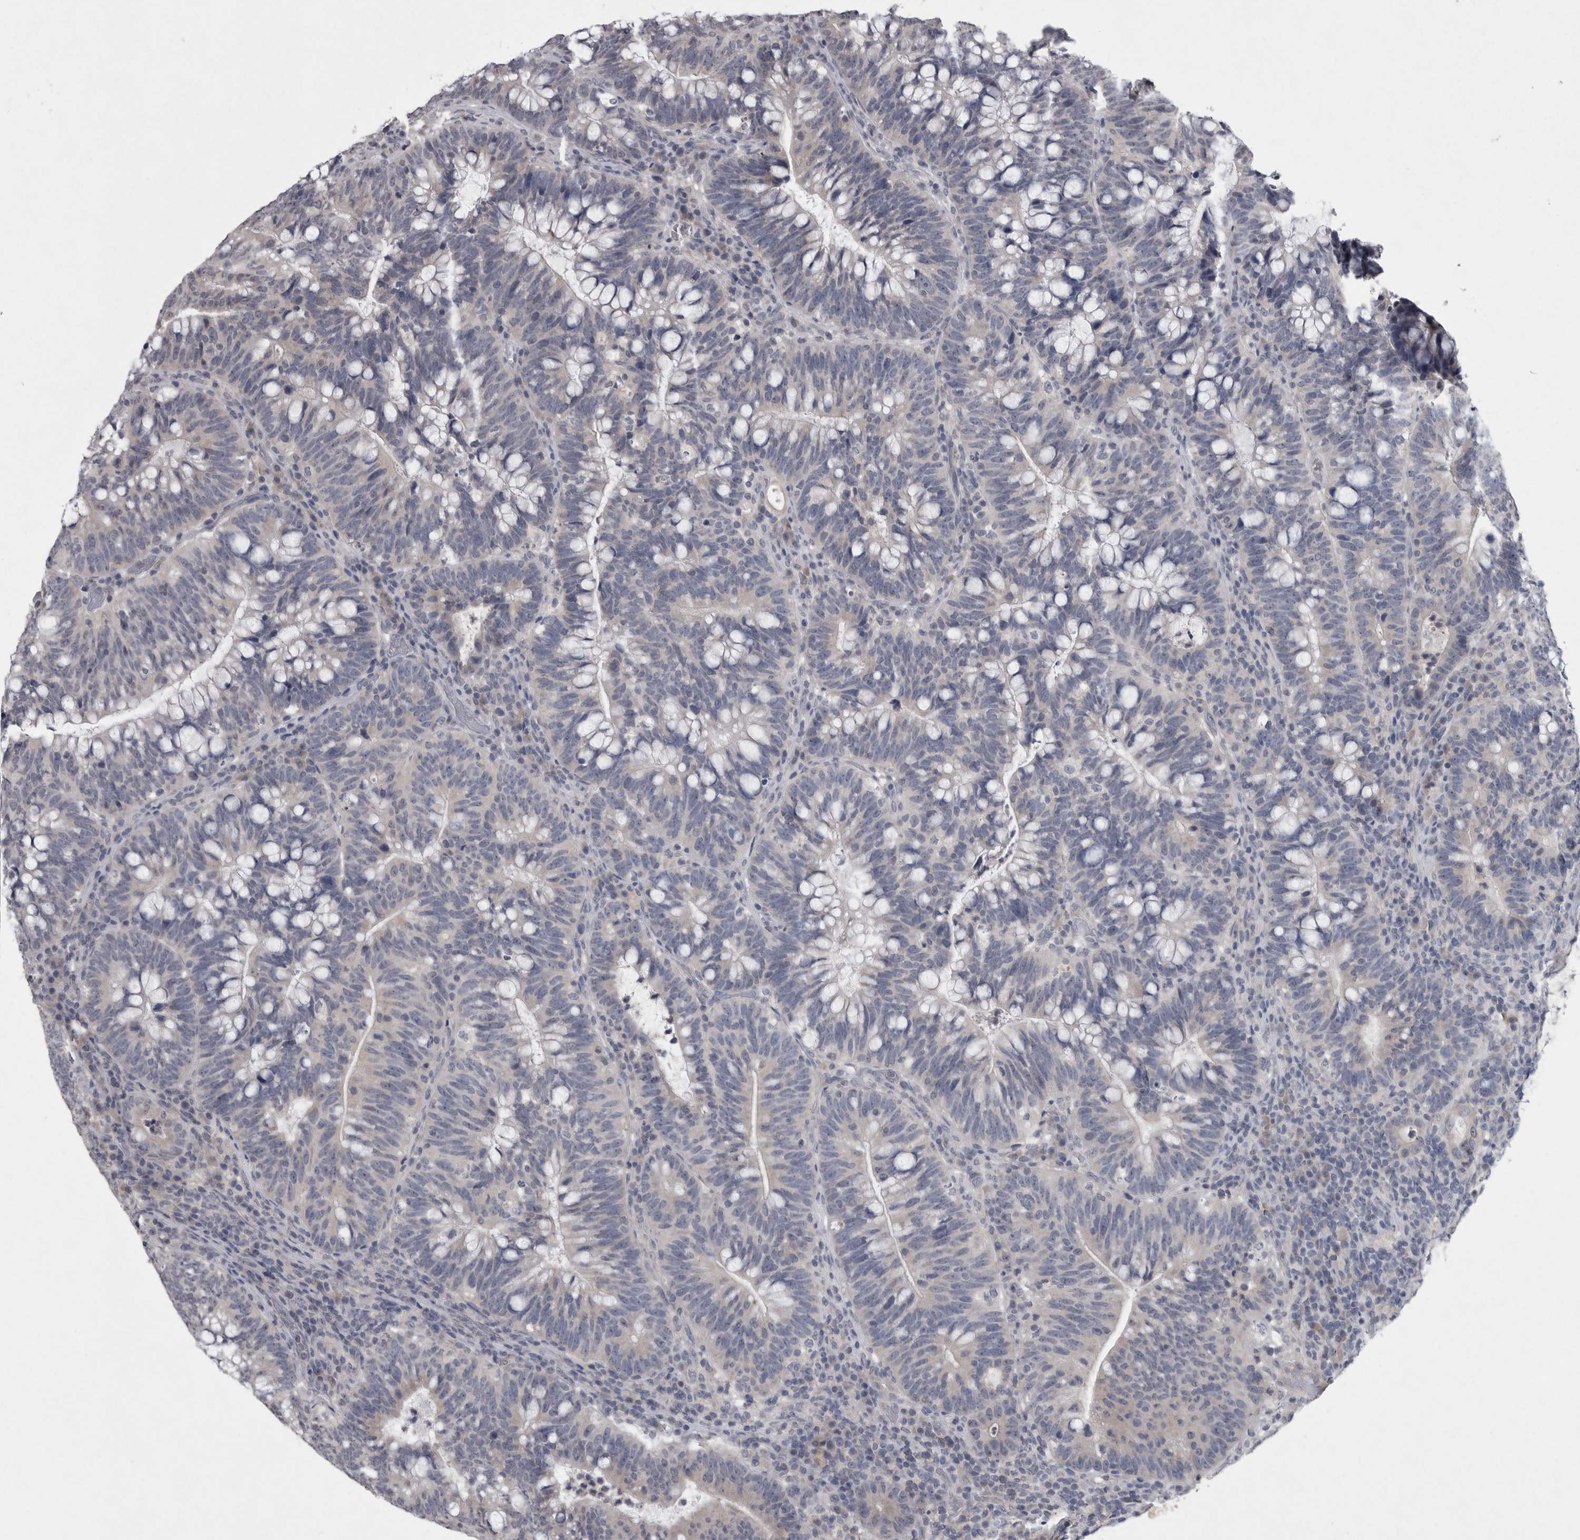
{"staining": {"intensity": "negative", "quantity": "none", "location": "none"}, "tissue": "colorectal cancer", "cell_type": "Tumor cells", "image_type": "cancer", "snomed": [{"axis": "morphology", "description": "Adenocarcinoma, NOS"}, {"axis": "topography", "description": "Colon"}], "caption": "Immunohistochemical staining of colorectal cancer (adenocarcinoma) shows no significant positivity in tumor cells.", "gene": "WNT7A", "patient": {"sex": "female", "age": 66}}